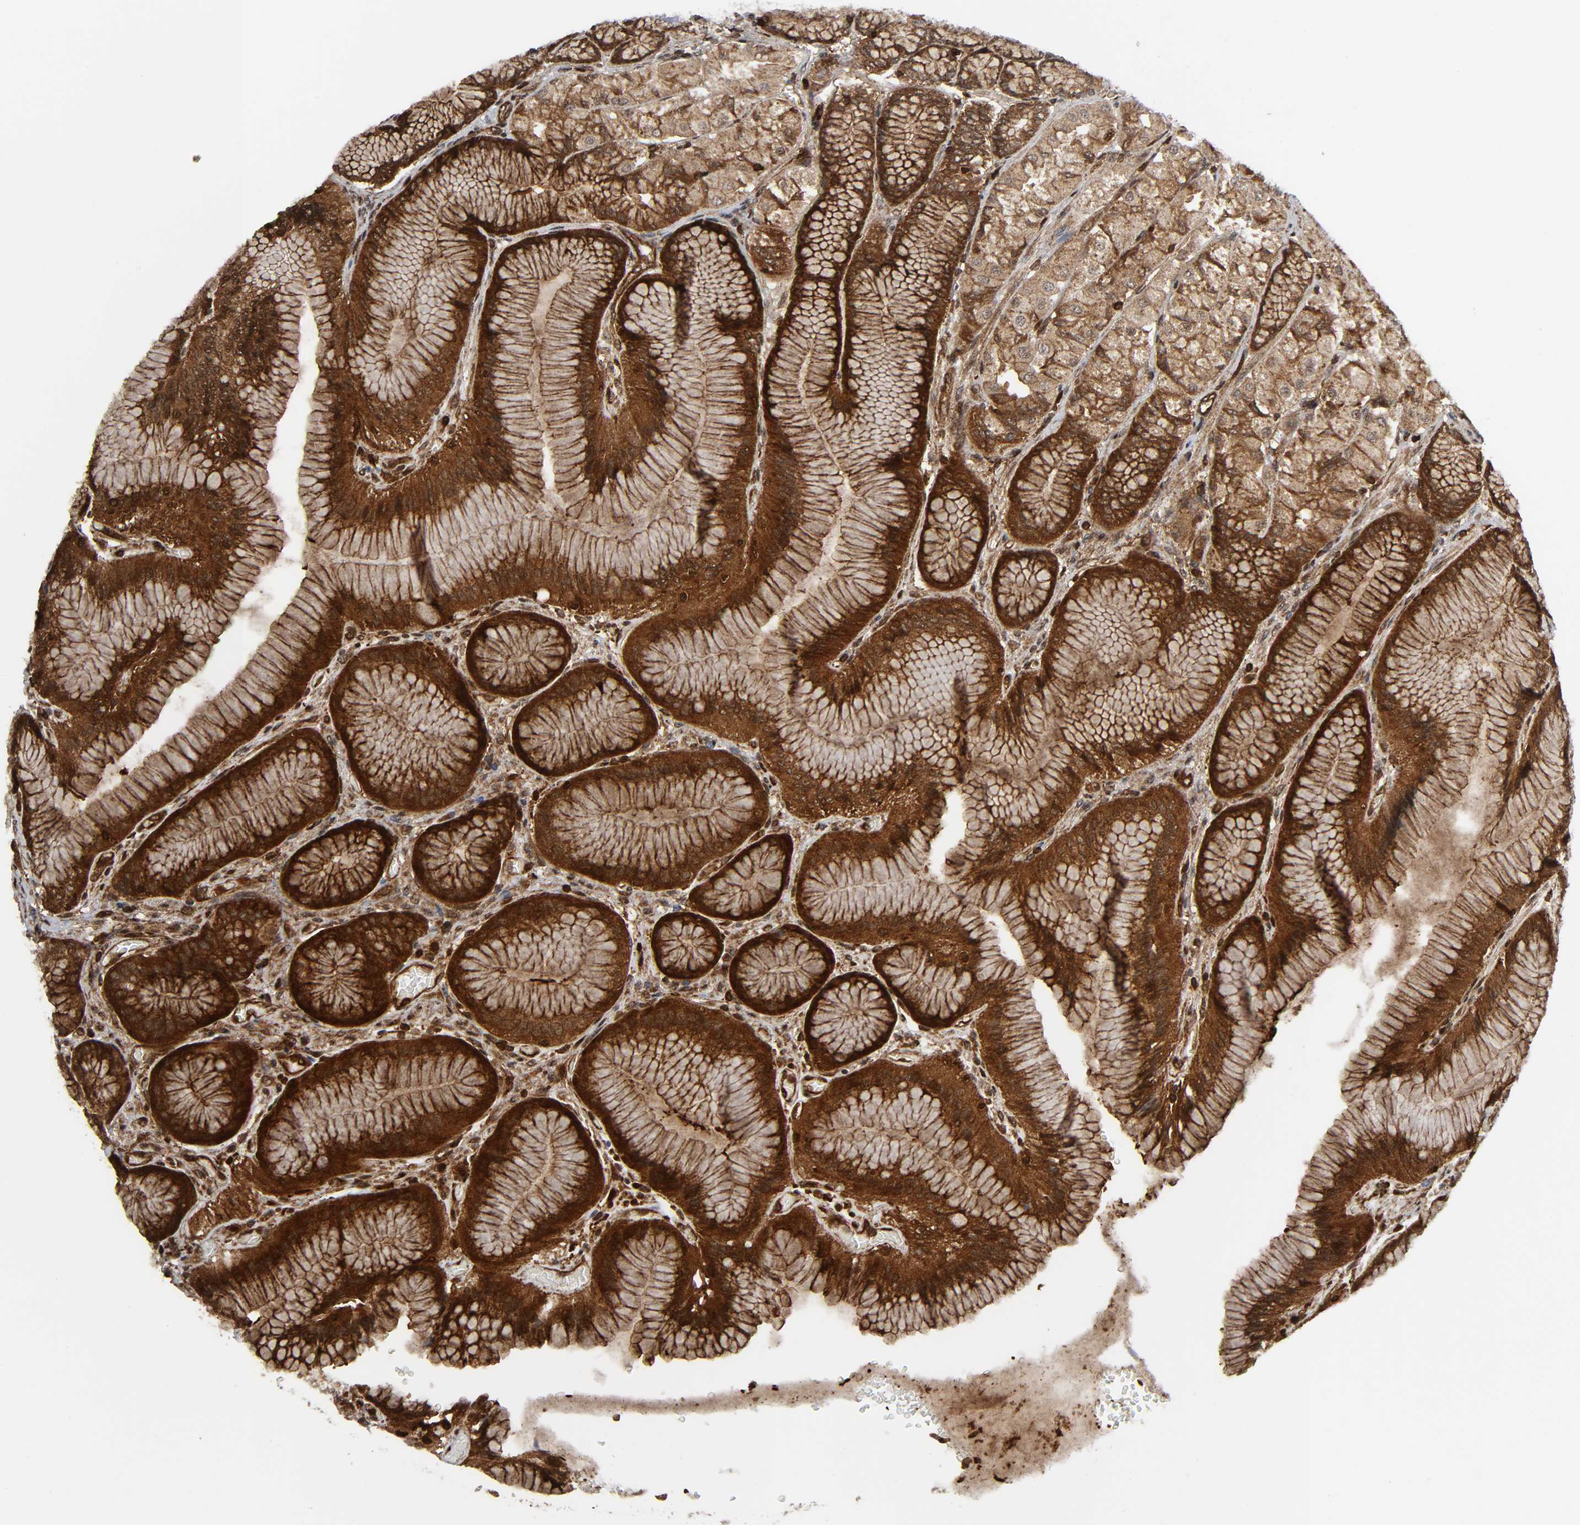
{"staining": {"intensity": "strong", "quantity": ">75%", "location": "cytoplasmic/membranous"}, "tissue": "stomach", "cell_type": "Glandular cells", "image_type": "normal", "snomed": [{"axis": "morphology", "description": "Normal tissue, NOS"}, {"axis": "morphology", "description": "Adenocarcinoma, NOS"}, {"axis": "topography", "description": "Stomach"}, {"axis": "topography", "description": "Stomach, lower"}], "caption": "Glandular cells exhibit strong cytoplasmic/membranous expression in approximately >75% of cells in unremarkable stomach.", "gene": "MAPK1", "patient": {"sex": "female", "age": 65}}